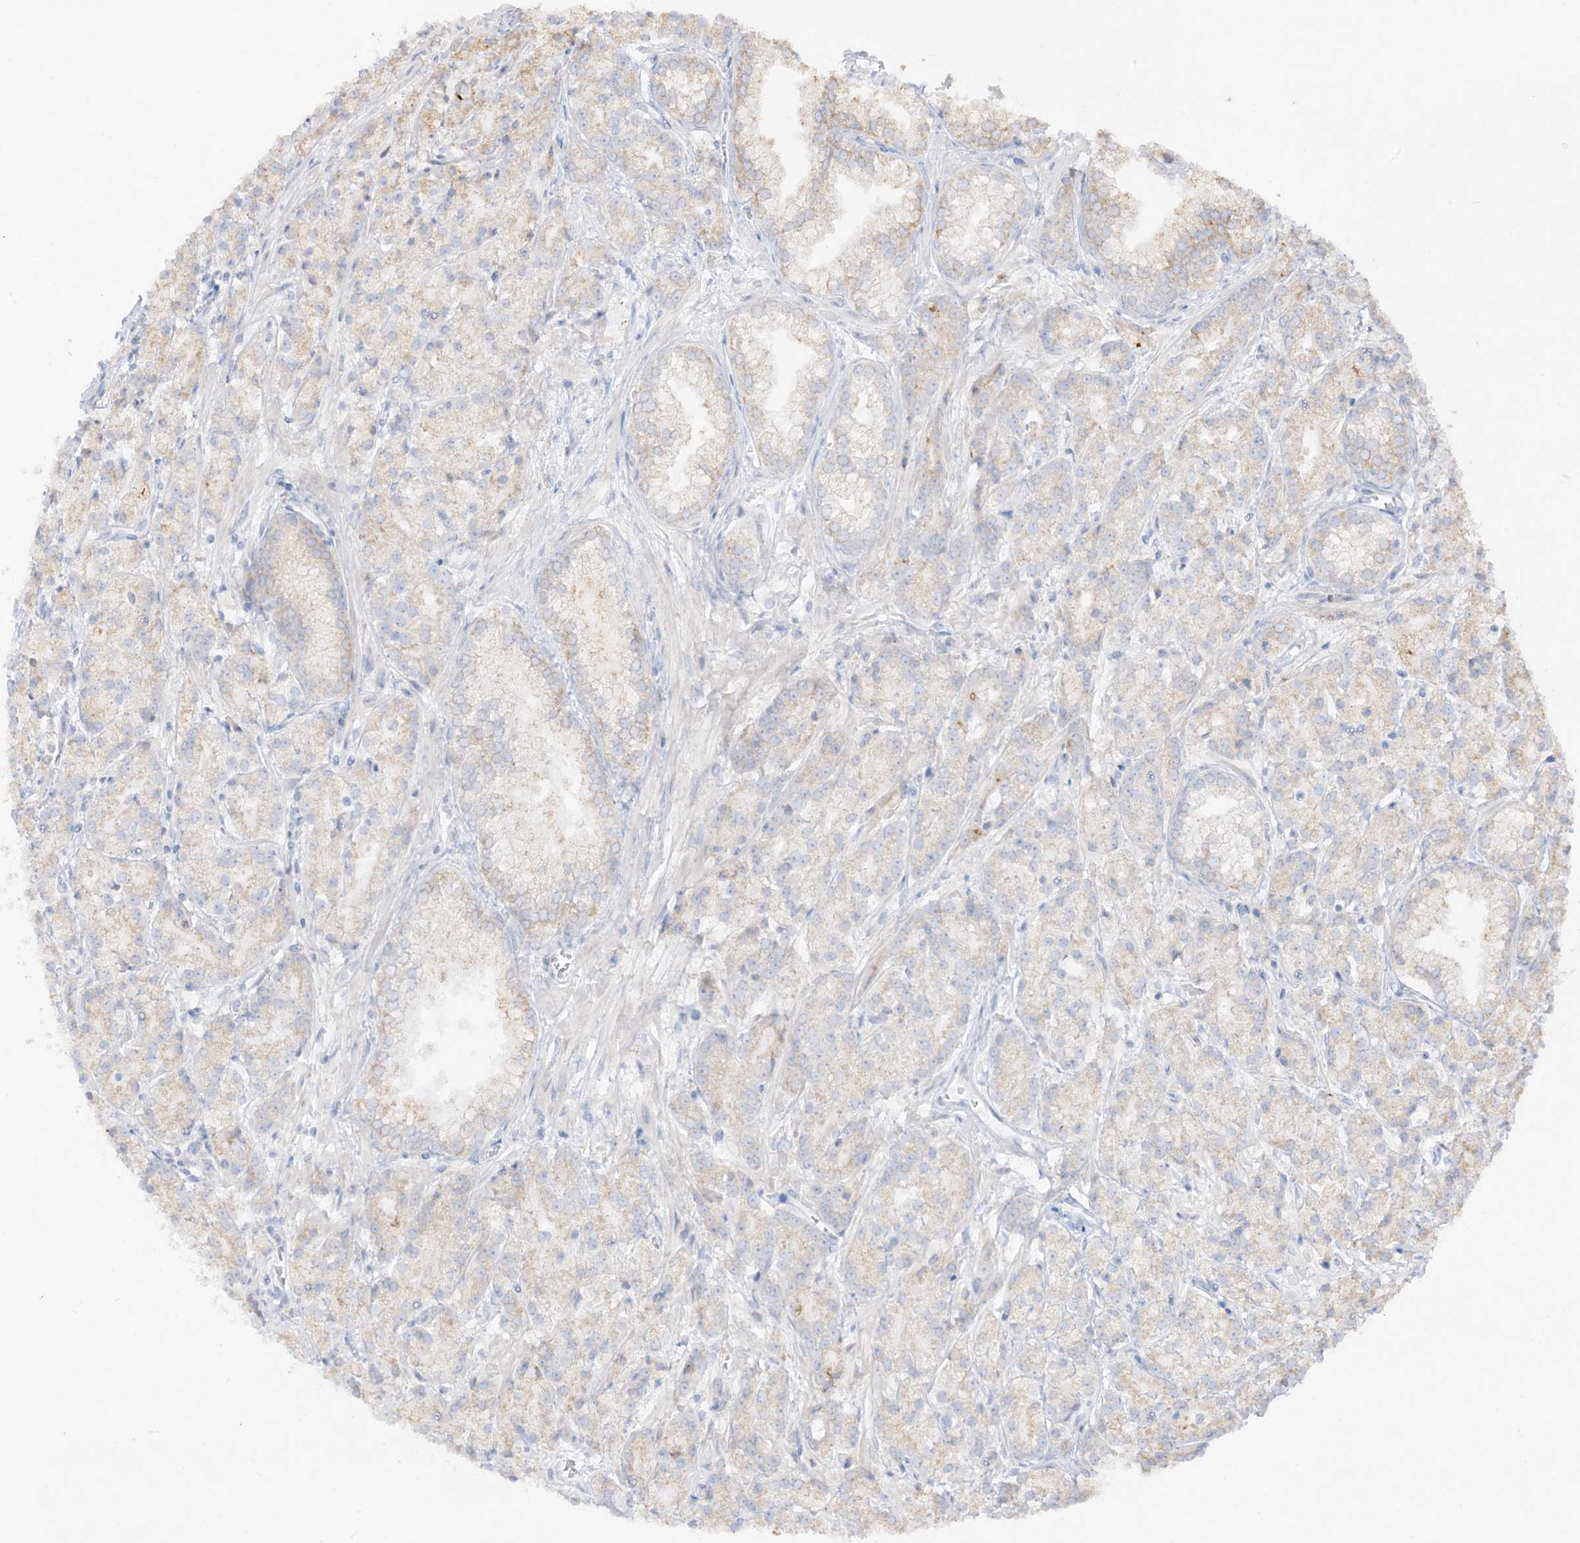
{"staining": {"intensity": "negative", "quantity": "none", "location": "none"}, "tissue": "prostate cancer", "cell_type": "Tumor cells", "image_type": "cancer", "snomed": [{"axis": "morphology", "description": "Adenocarcinoma, High grade"}, {"axis": "topography", "description": "Prostate"}], "caption": "Micrograph shows no protein positivity in tumor cells of prostate adenocarcinoma (high-grade) tissue.", "gene": "LOXL3", "patient": {"sex": "male", "age": 69}}